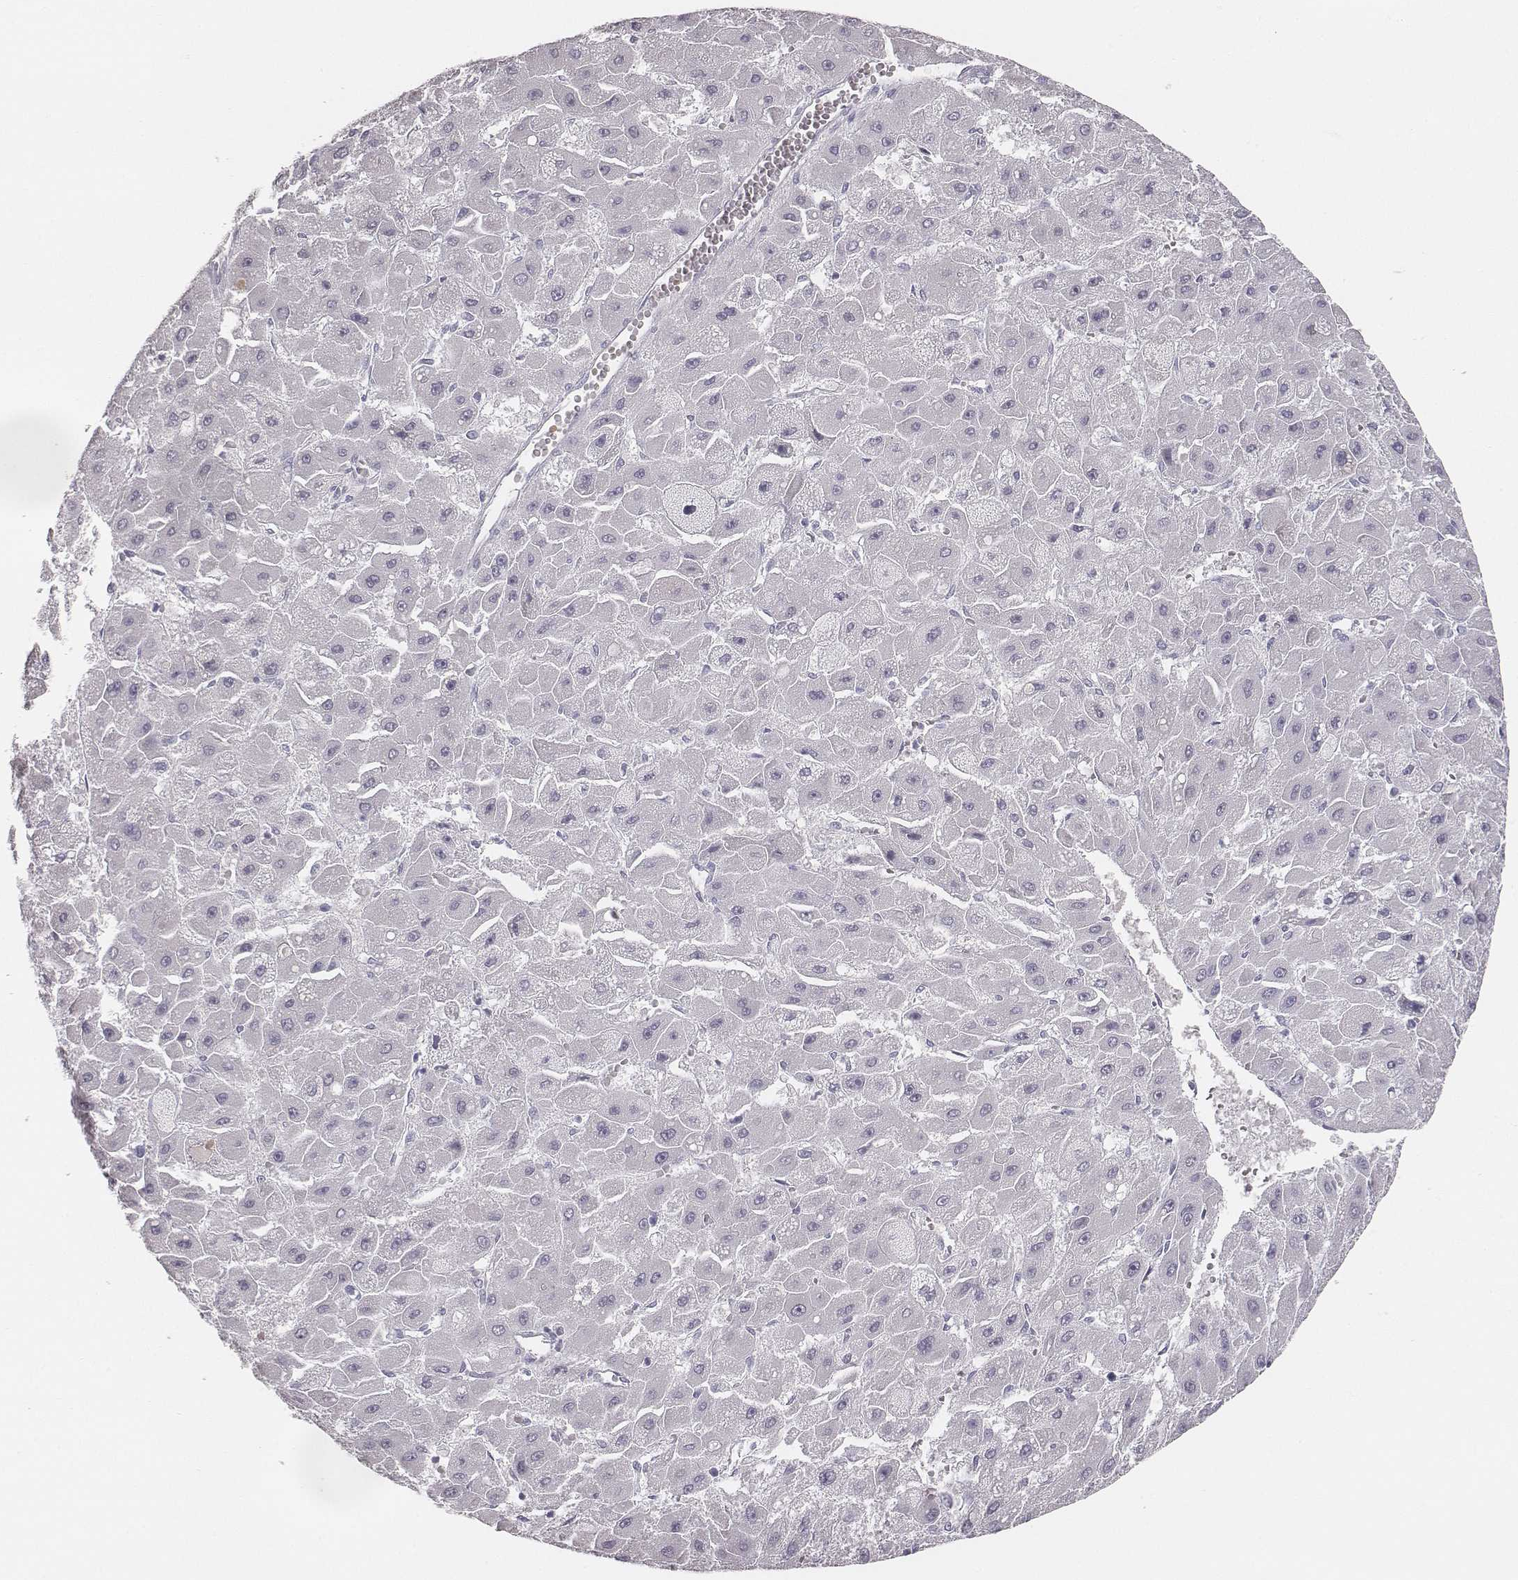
{"staining": {"intensity": "negative", "quantity": "none", "location": "none"}, "tissue": "liver cancer", "cell_type": "Tumor cells", "image_type": "cancer", "snomed": [{"axis": "morphology", "description": "Carcinoma, Hepatocellular, NOS"}, {"axis": "topography", "description": "Liver"}], "caption": "IHC image of neoplastic tissue: human hepatocellular carcinoma (liver) stained with DAB exhibits no significant protein expression in tumor cells.", "gene": "MYH6", "patient": {"sex": "female", "age": 25}}